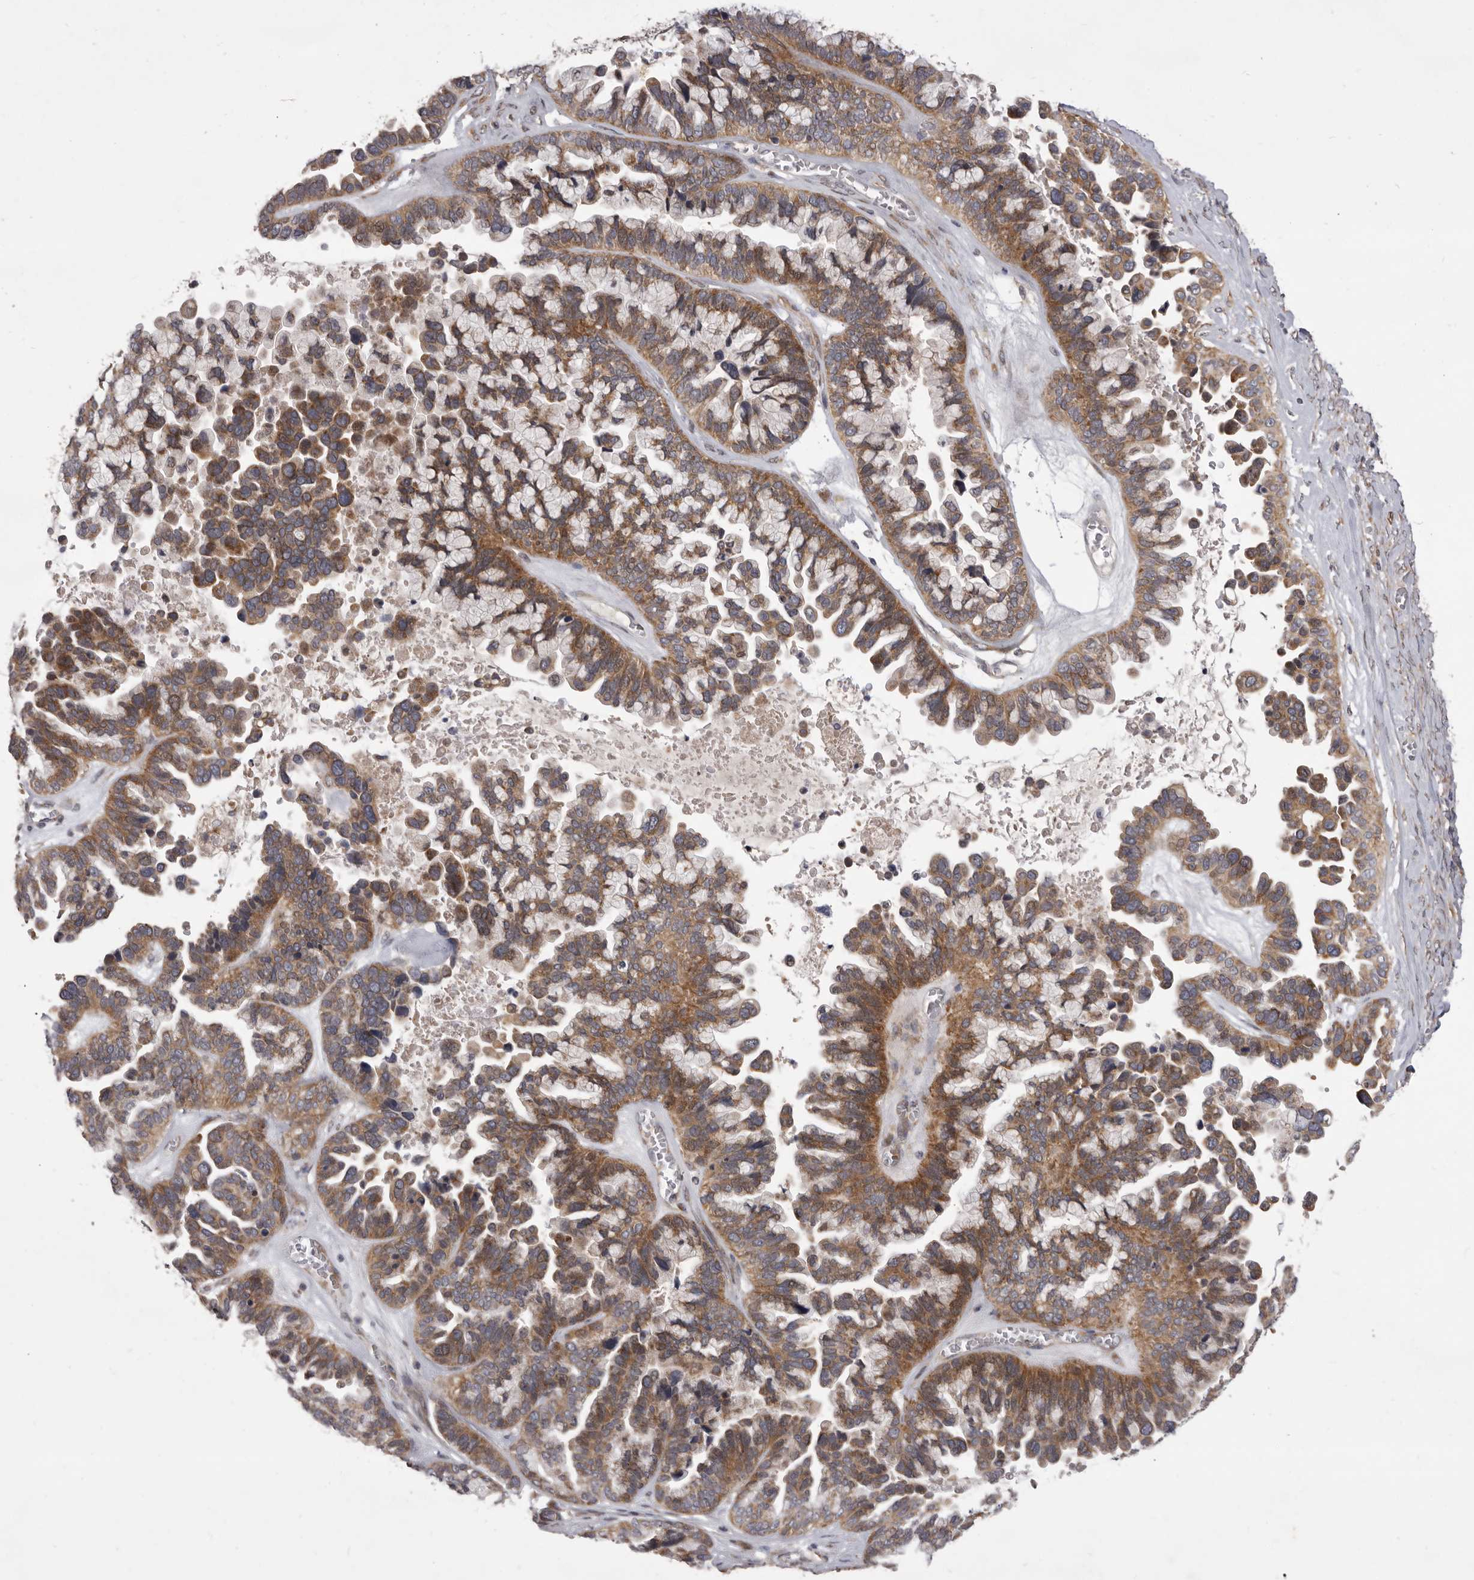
{"staining": {"intensity": "moderate", "quantity": ">75%", "location": "cytoplasmic/membranous"}, "tissue": "ovarian cancer", "cell_type": "Tumor cells", "image_type": "cancer", "snomed": [{"axis": "morphology", "description": "Cystadenocarcinoma, serous, NOS"}, {"axis": "topography", "description": "Ovary"}], "caption": "Protein expression analysis of ovarian cancer displays moderate cytoplasmic/membranous staining in about >75% of tumor cells.", "gene": "TBC1D8B", "patient": {"sex": "female", "age": 56}}